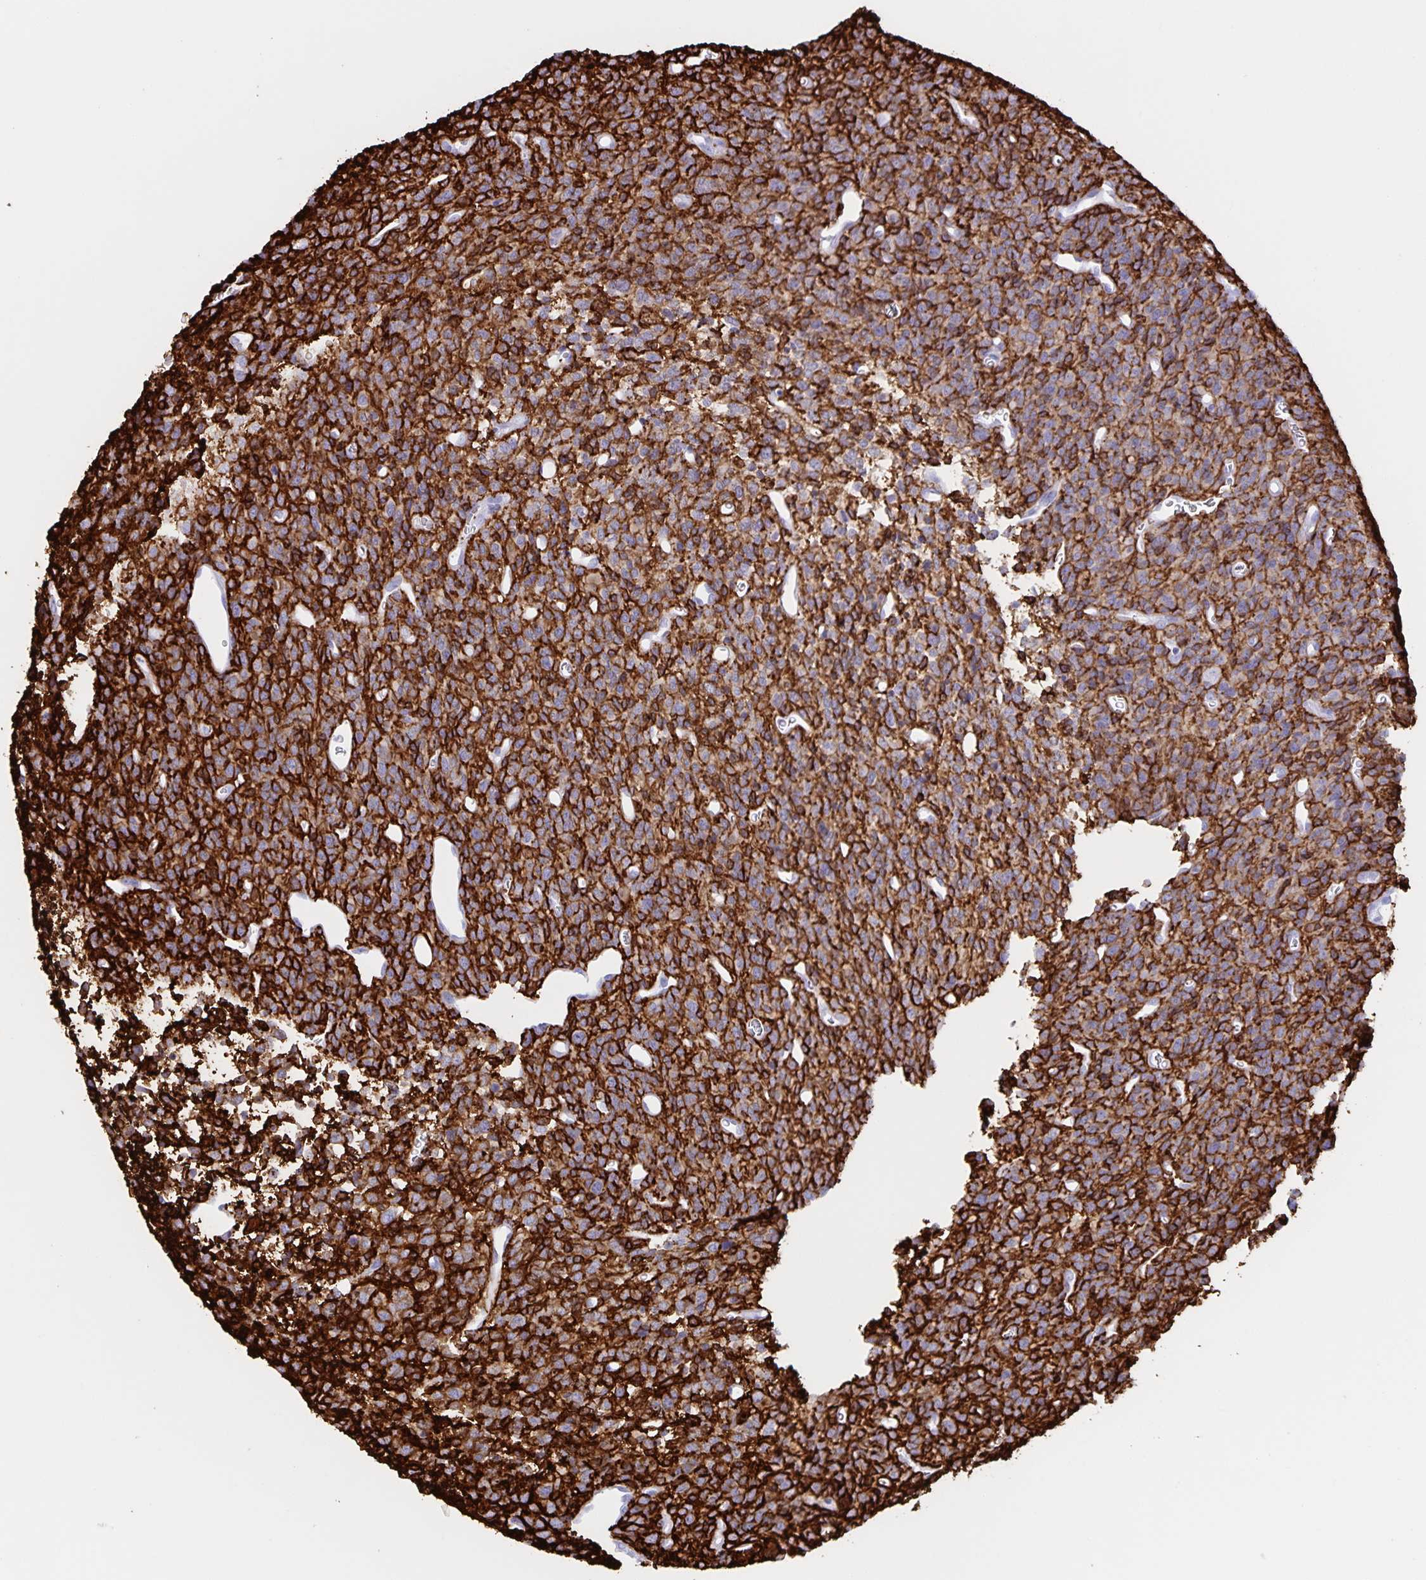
{"staining": {"intensity": "moderate", "quantity": "<25%", "location": "cytoplasmic/membranous"}, "tissue": "glioma", "cell_type": "Tumor cells", "image_type": "cancer", "snomed": [{"axis": "morphology", "description": "Glioma, malignant, High grade"}, {"axis": "topography", "description": "Brain"}], "caption": "Brown immunohistochemical staining in human malignant glioma (high-grade) displays moderate cytoplasmic/membranous staining in approximately <25% of tumor cells. The staining was performed using DAB, with brown indicating positive protein expression. Nuclei are stained blue with hematoxylin.", "gene": "AQP4", "patient": {"sex": "male", "age": 76}}